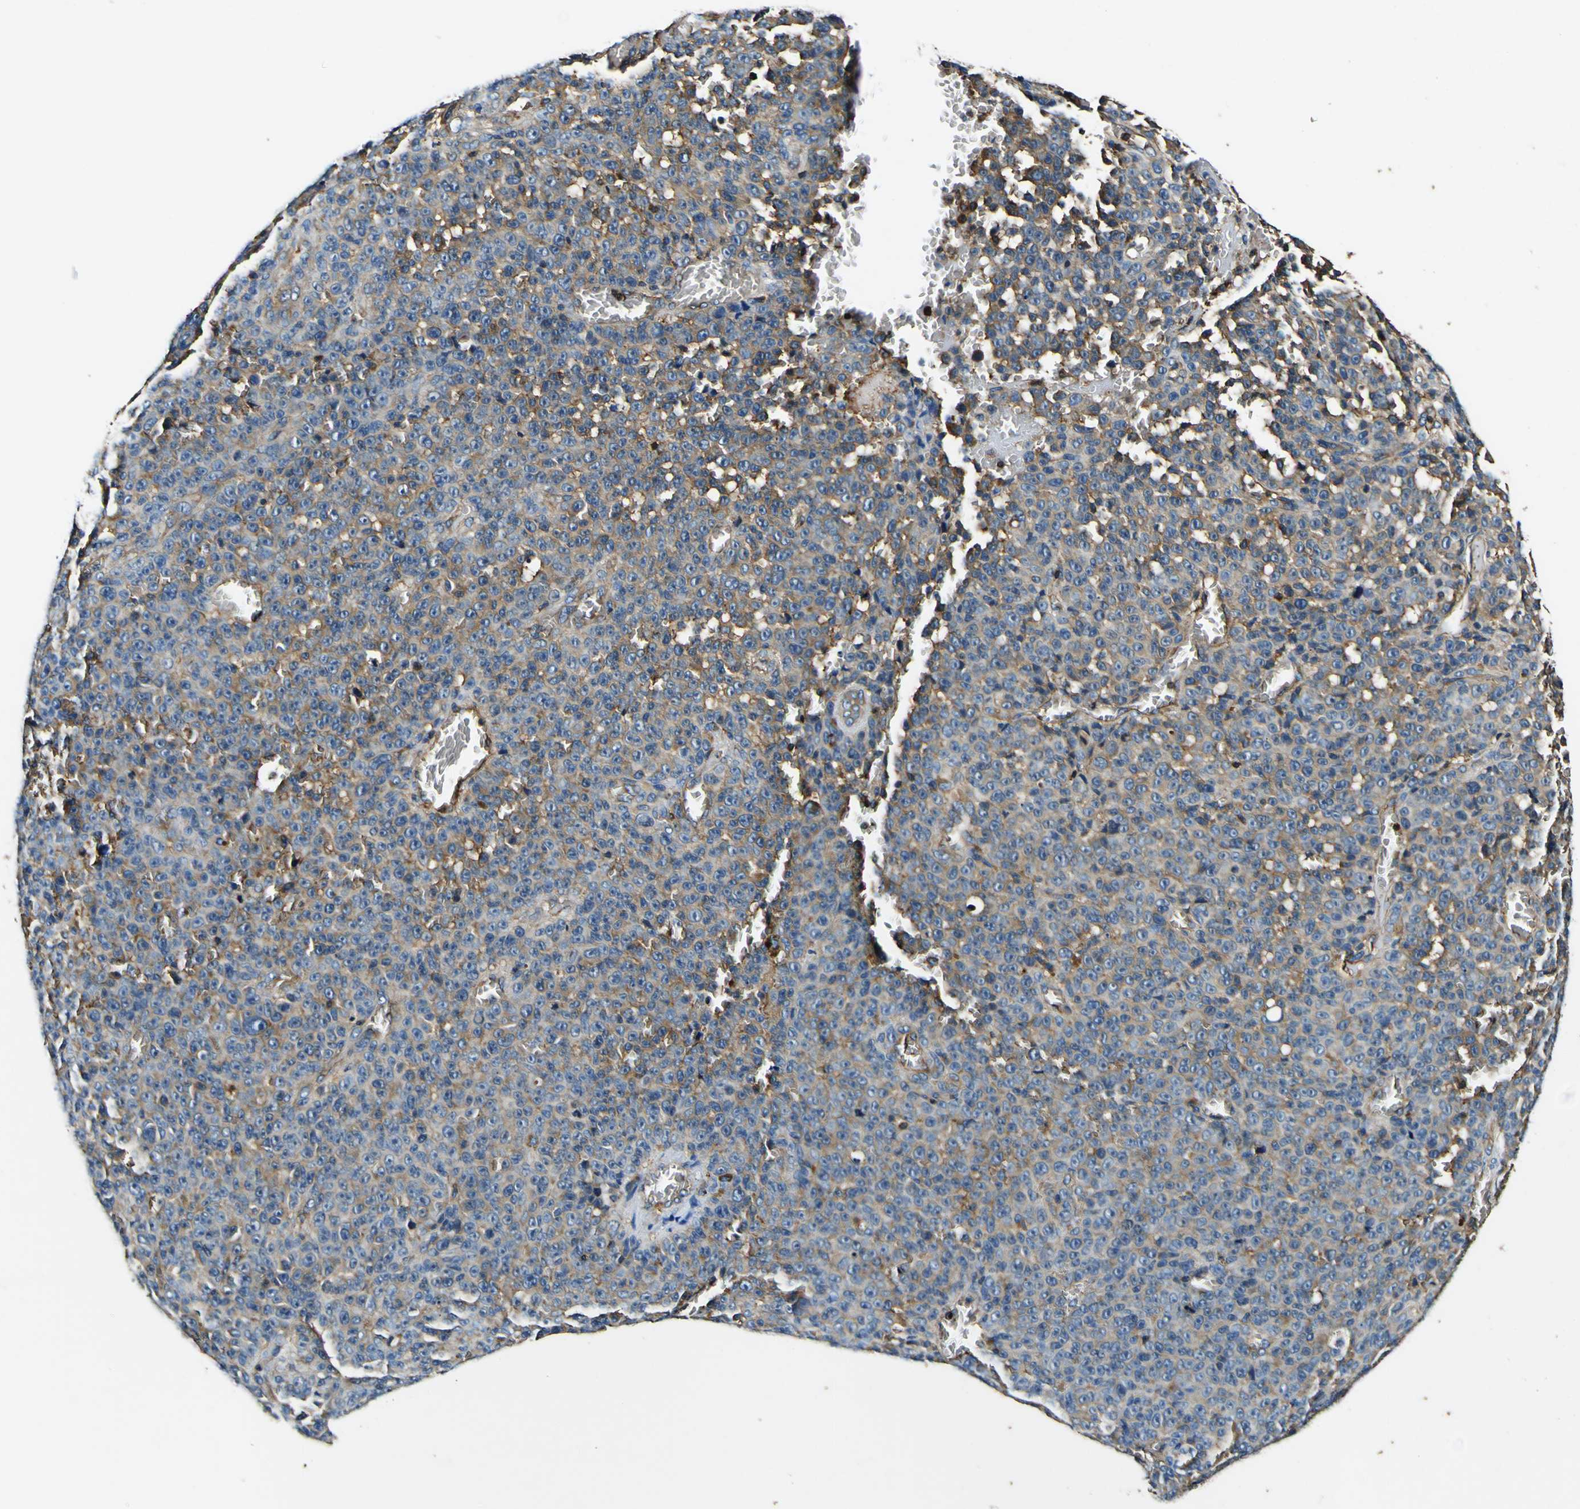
{"staining": {"intensity": "moderate", "quantity": ">75%", "location": "cytoplasmic/membranous"}, "tissue": "melanoma", "cell_type": "Tumor cells", "image_type": "cancer", "snomed": [{"axis": "morphology", "description": "Malignant melanoma, NOS"}, {"axis": "topography", "description": "Skin"}], "caption": "Immunohistochemical staining of malignant melanoma demonstrates moderate cytoplasmic/membranous protein staining in approximately >75% of tumor cells. The staining is performed using DAB (3,3'-diaminobenzidine) brown chromogen to label protein expression. The nuclei are counter-stained blue using hematoxylin.", "gene": "RHOT2", "patient": {"sex": "female", "age": 82}}